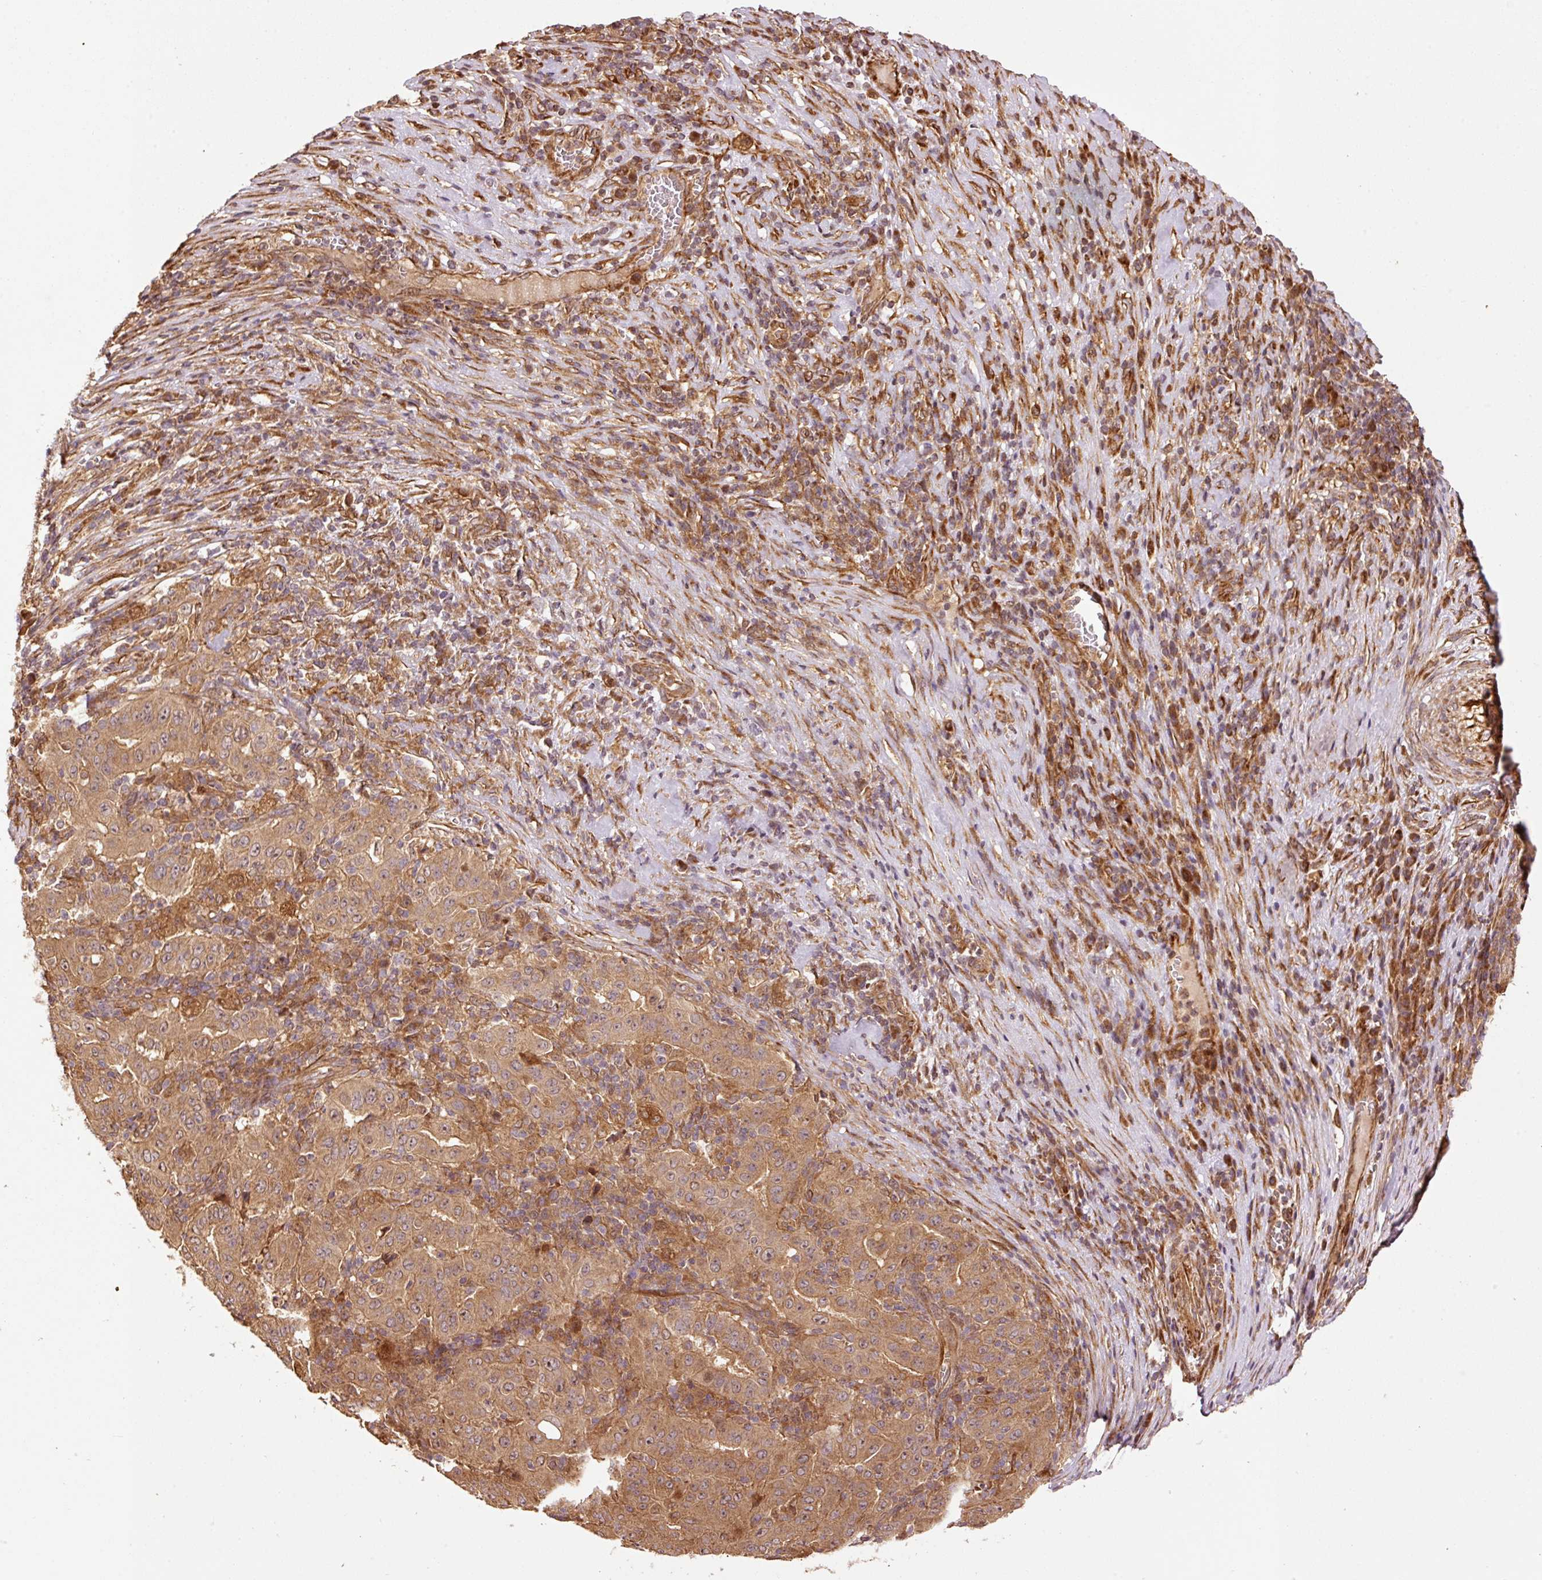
{"staining": {"intensity": "moderate", "quantity": ">75%", "location": "cytoplasmic/membranous,nuclear"}, "tissue": "pancreatic cancer", "cell_type": "Tumor cells", "image_type": "cancer", "snomed": [{"axis": "morphology", "description": "Adenocarcinoma, NOS"}, {"axis": "topography", "description": "Pancreas"}], "caption": "This micrograph demonstrates adenocarcinoma (pancreatic) stained with IHC to label a protein in brown. The cytoplasmic/membranous and nuclear of tumor cells show moderate positivity for the protein. Nuclei are counter-stained blue.", "gene": "OXER1", "patient": {"sex": "male", "age": 63}}